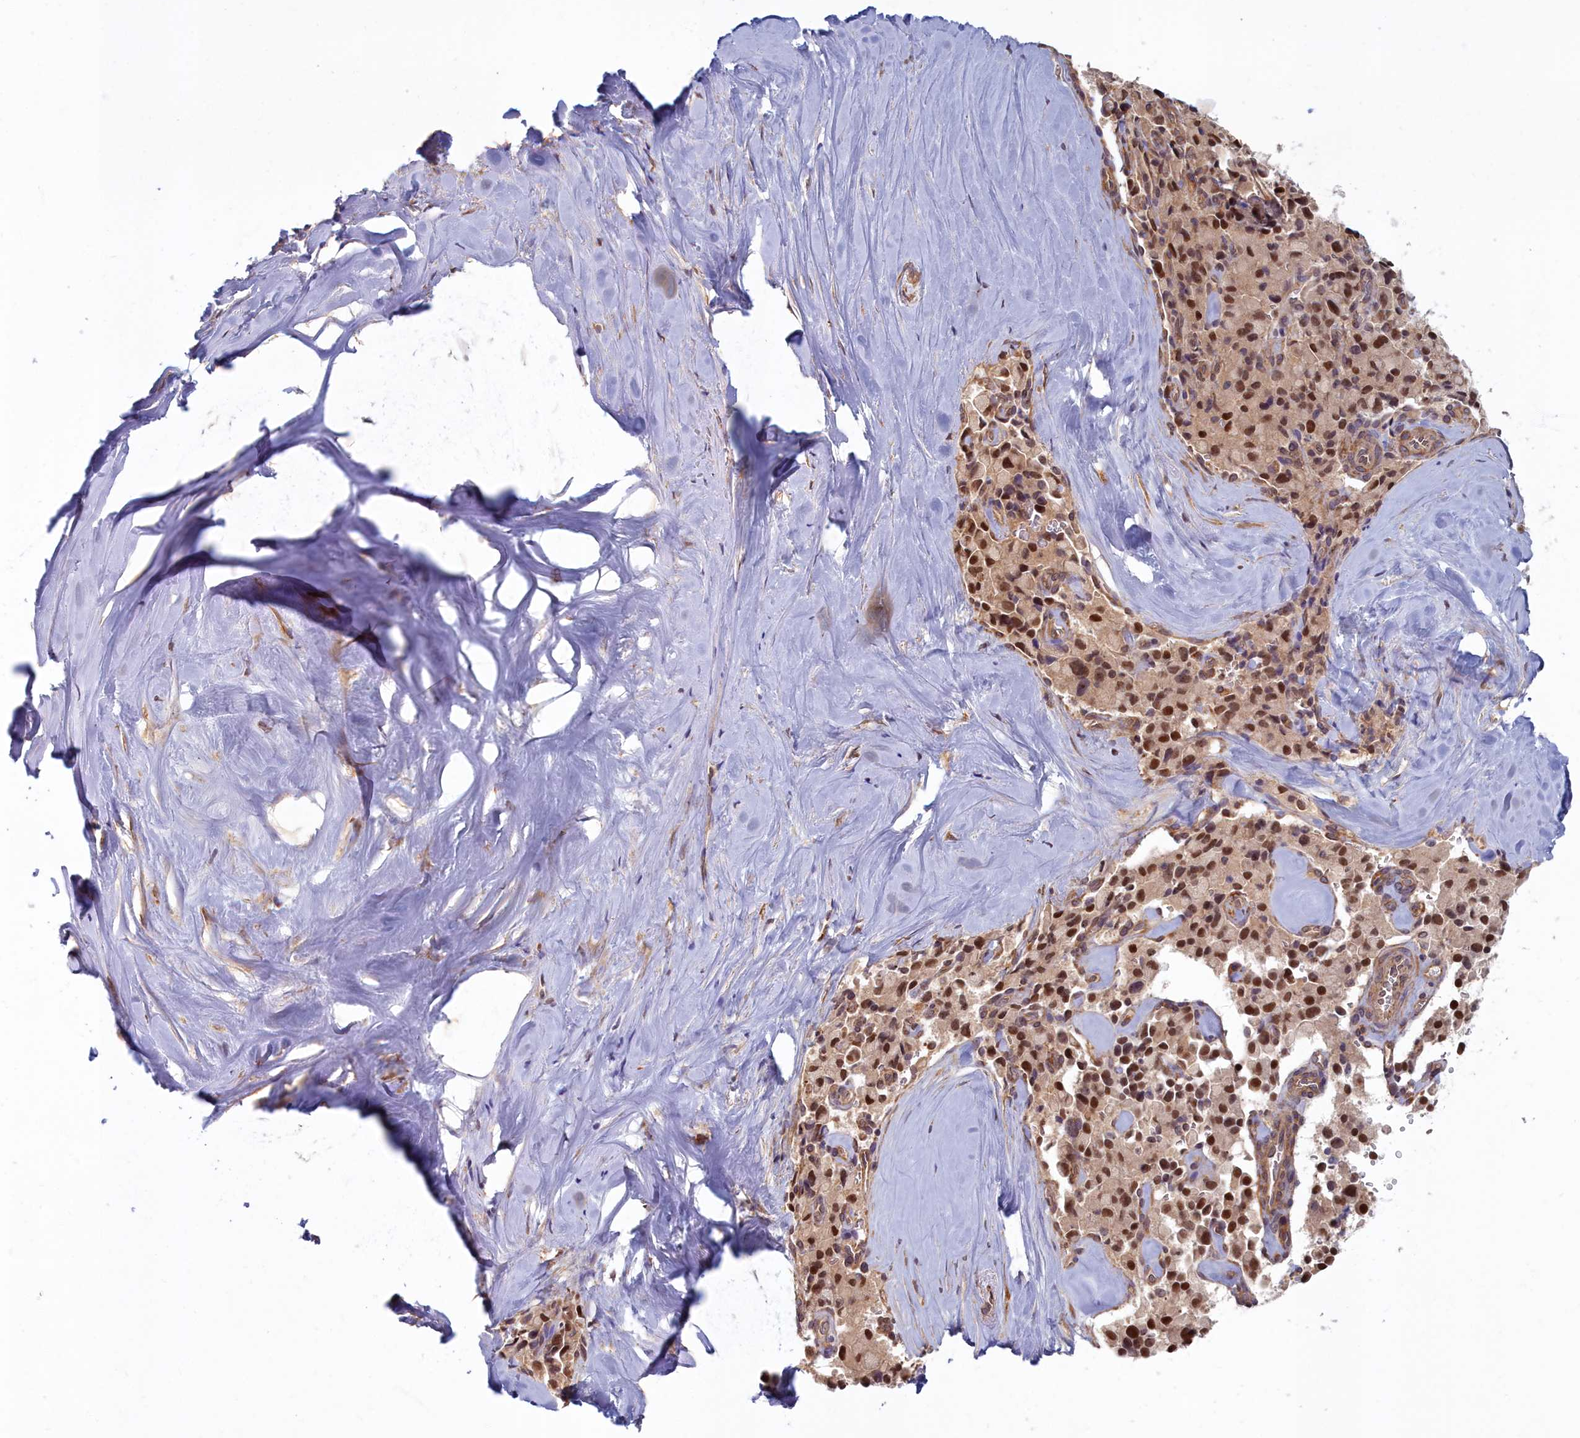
{"staining": {"intensity": "strong", "quantity": ">75%", "location": "nuclear"}, "tissue": "pancreatic cancer", "cell_type": "Tumor cells", "image_type": "cancer", "snomed": [{"axis": "morphology", "description": "Adenocarcinoma, NOS"}, {"axis": "topography", "description": "Pancreas"}], "caption": "Strong nuclear protein staining is seen in about >75% of tumor cells in pancreatic cancer (adenocarcinoma).", "gene": "MAK16", "patient": {"sex": "male", "age": 65}}